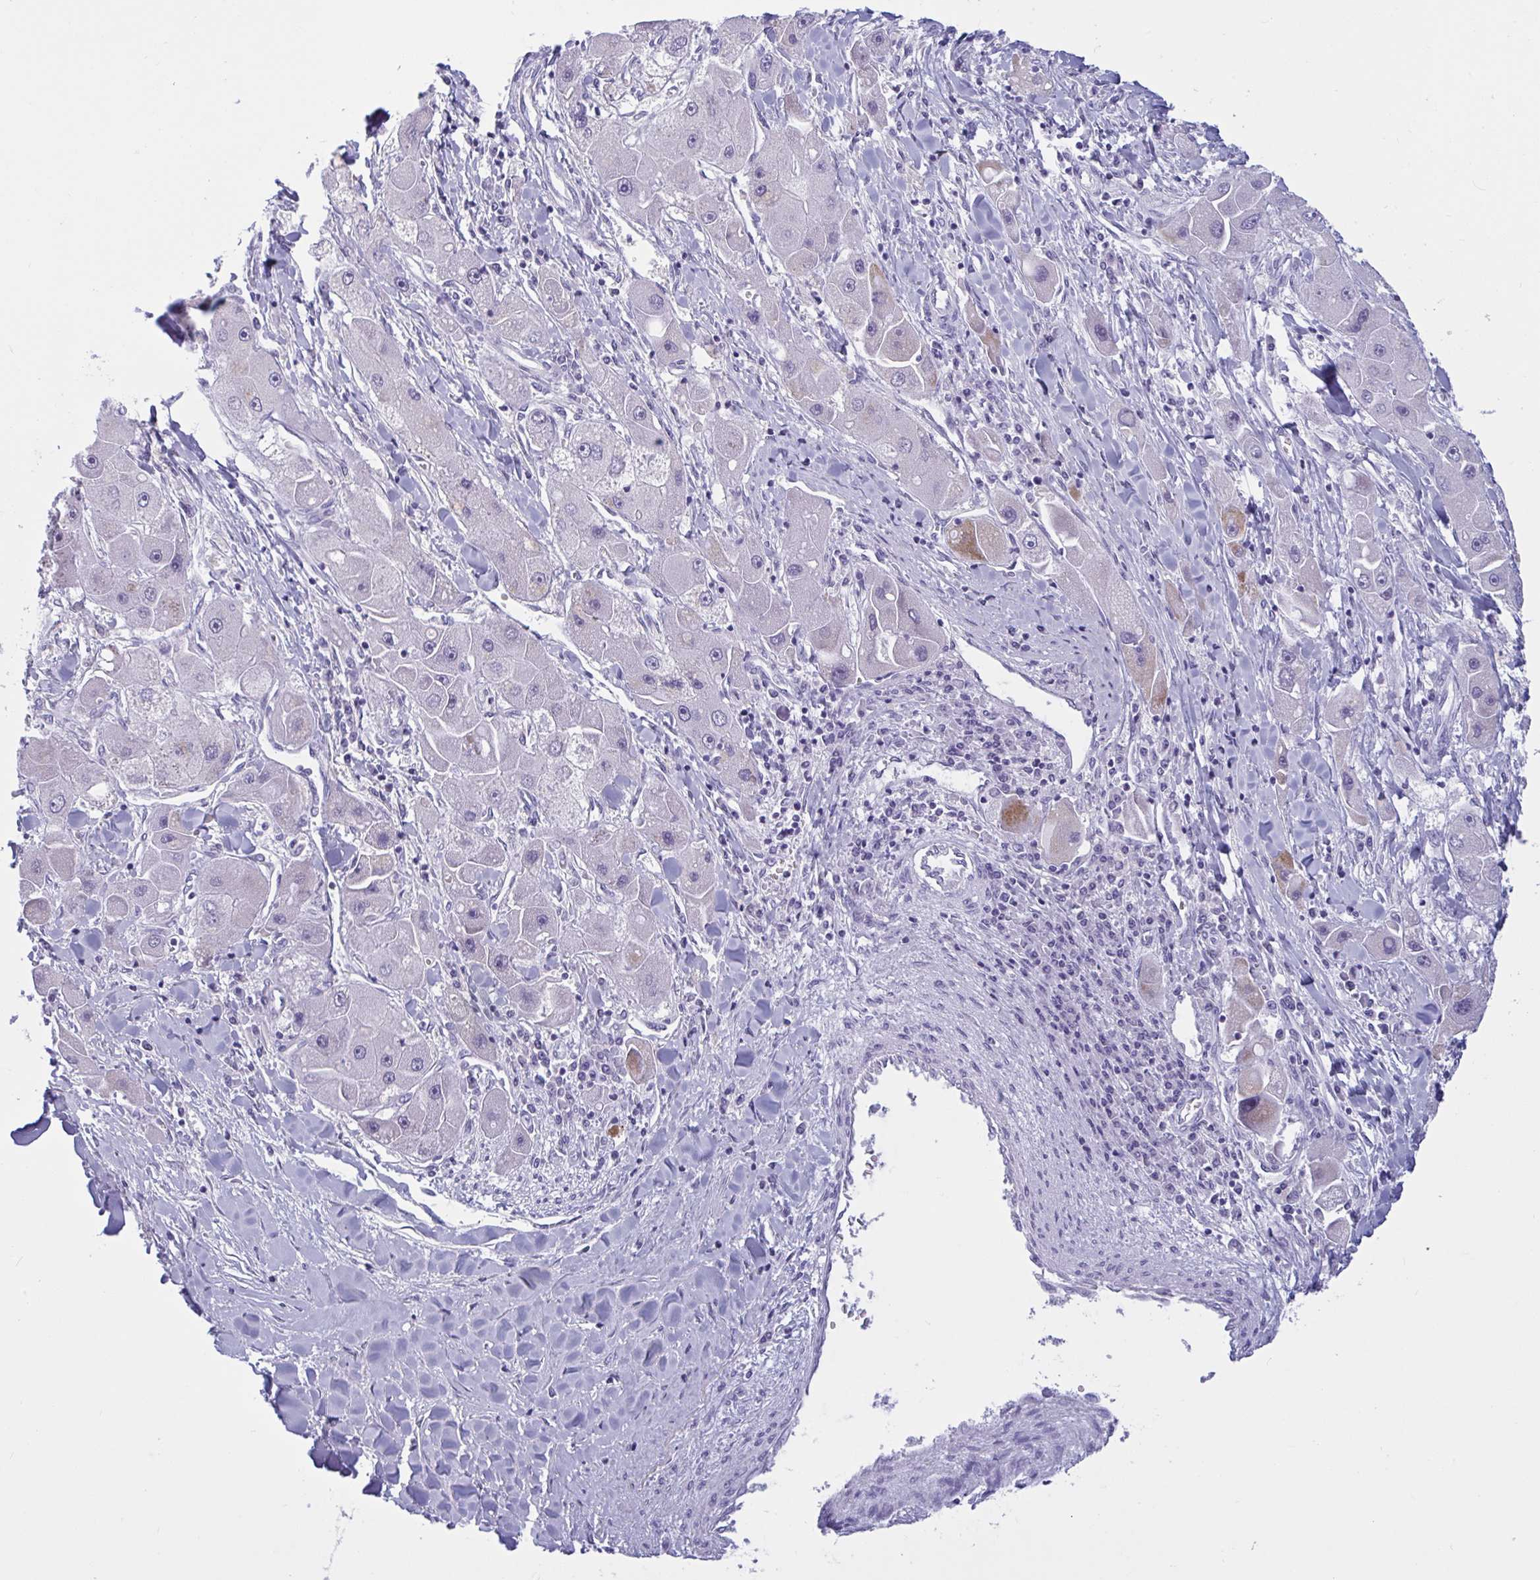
{"staining": {"intensity": "moderate", "quantity": "<25%", "location": "cytoplasmic/membranous"}, "tissue": "liver cancer", "cell_type": "Tumor cells", "image_type": "cancer", "snomed": [{"axis": "morphology", "description": "Carcinoma, Hepatocellular, NOS"}, {"axis": "topography", "description": "Liver"}], "caption": "Hepatocellular carcinoma (liver) was stained to show a protein in brown. There is low levels of moderate cytoplasmic/membranous staining in approximately <25% of tumor cells. (Brightfield microscopy of DAB IHC at high magnification).", "gene": "OXLD1", "patient": {"sex": "male", "age": 24}}